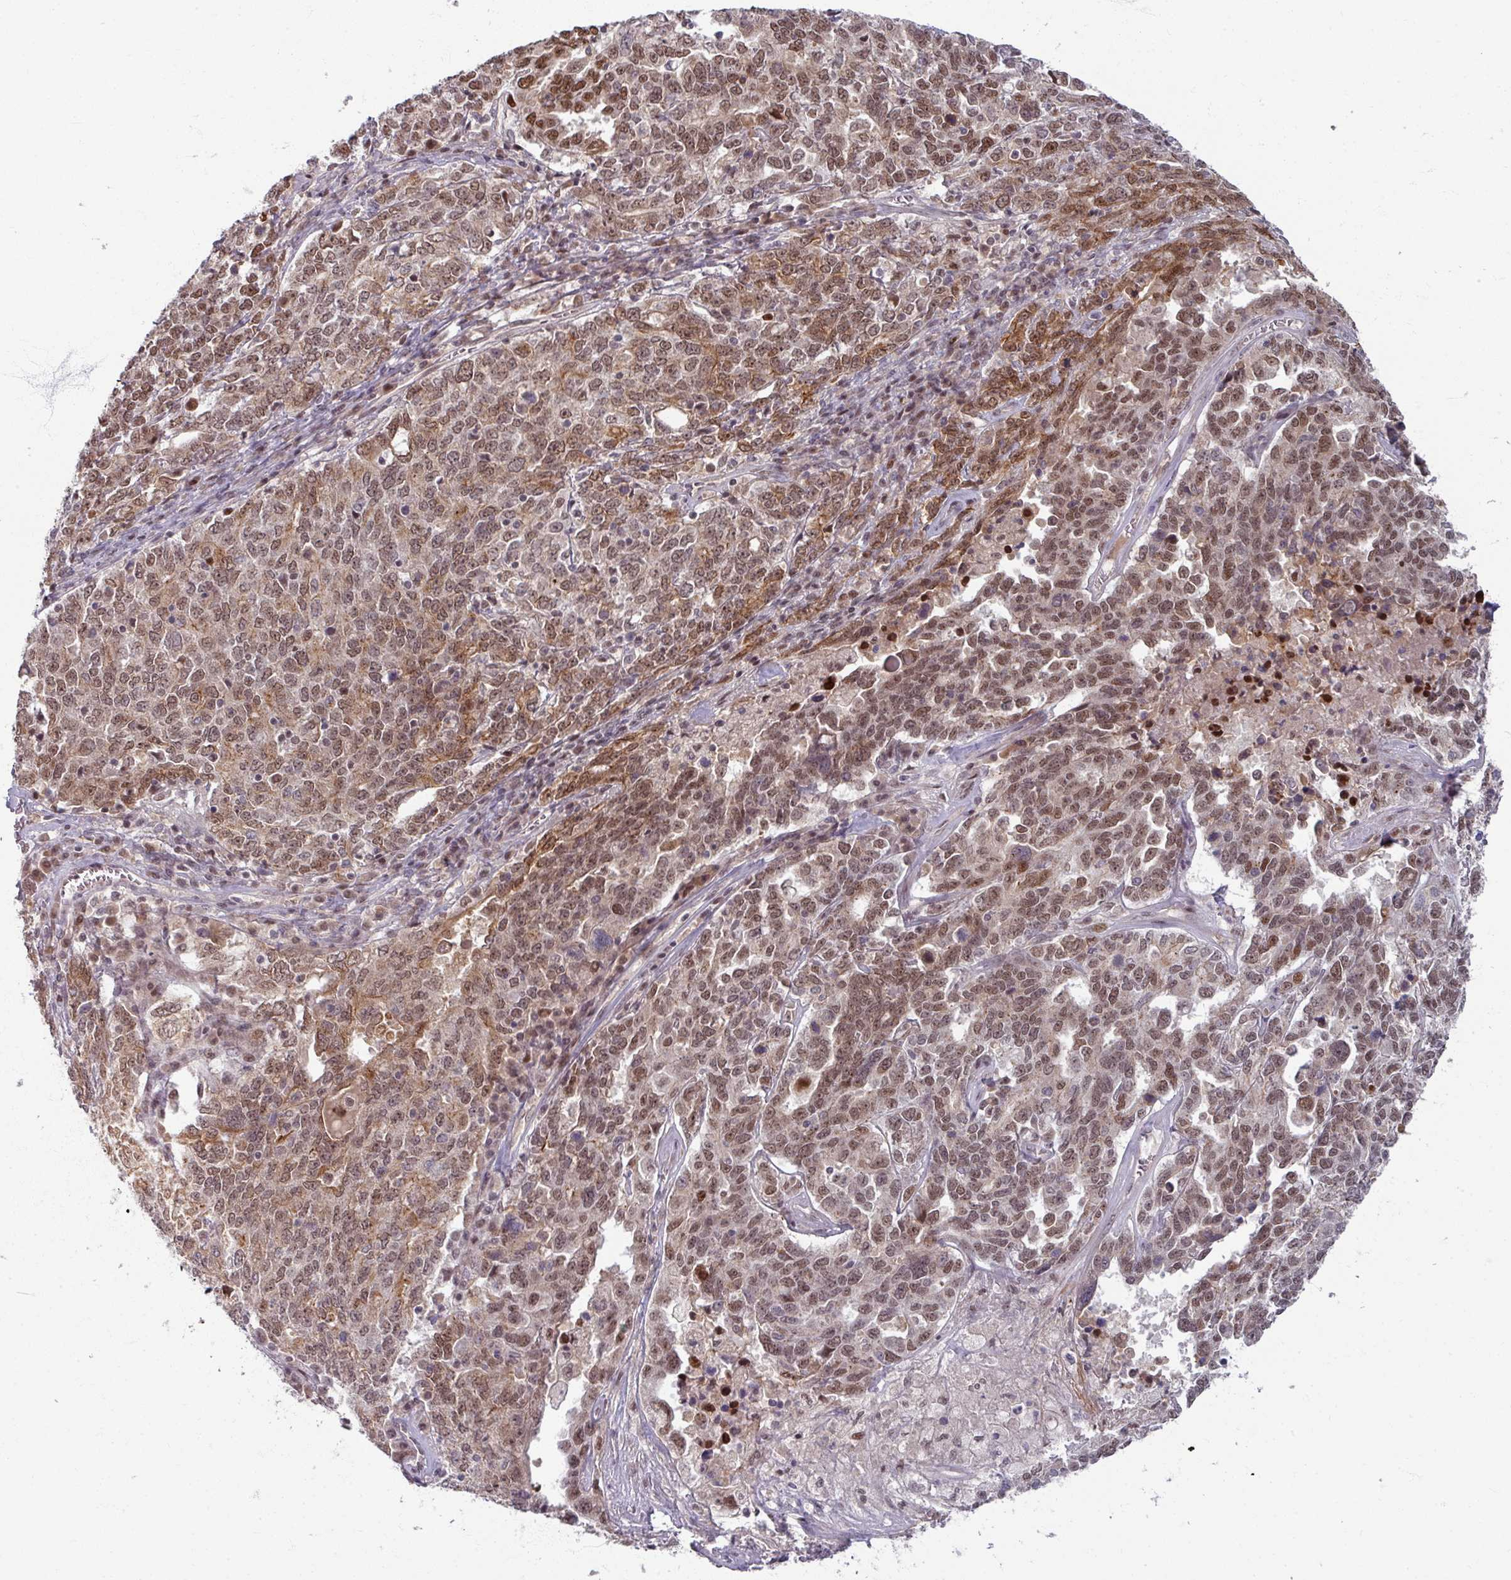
{"staining": {"intensity": "moderate", "quantity": ">75%", "location": "cytoplasmic/membranous,nuclear"}, "tissue": "ovarian cancer", "cell_type": "Tumor cells", "image_type": "cancer", "snomed": [{"axis": "morphology", "description": "Carcinoma, endometroid"}, {"axis": "topography", "description": "Ovary"}], "caption": "Ovarian cancer (endometroid carcinoma) tissue reveals moderate cytoplasmic/membranous and nuclear positivity in about >75% of tumor cells, visualized by immunohistochemistry. (Stains: DAB in brown, nuclei in blue, Microscopy: brightfield microscopy at high magnification).", "gene": "KLC3", "patient": {"sex": "female", "age": 62}}